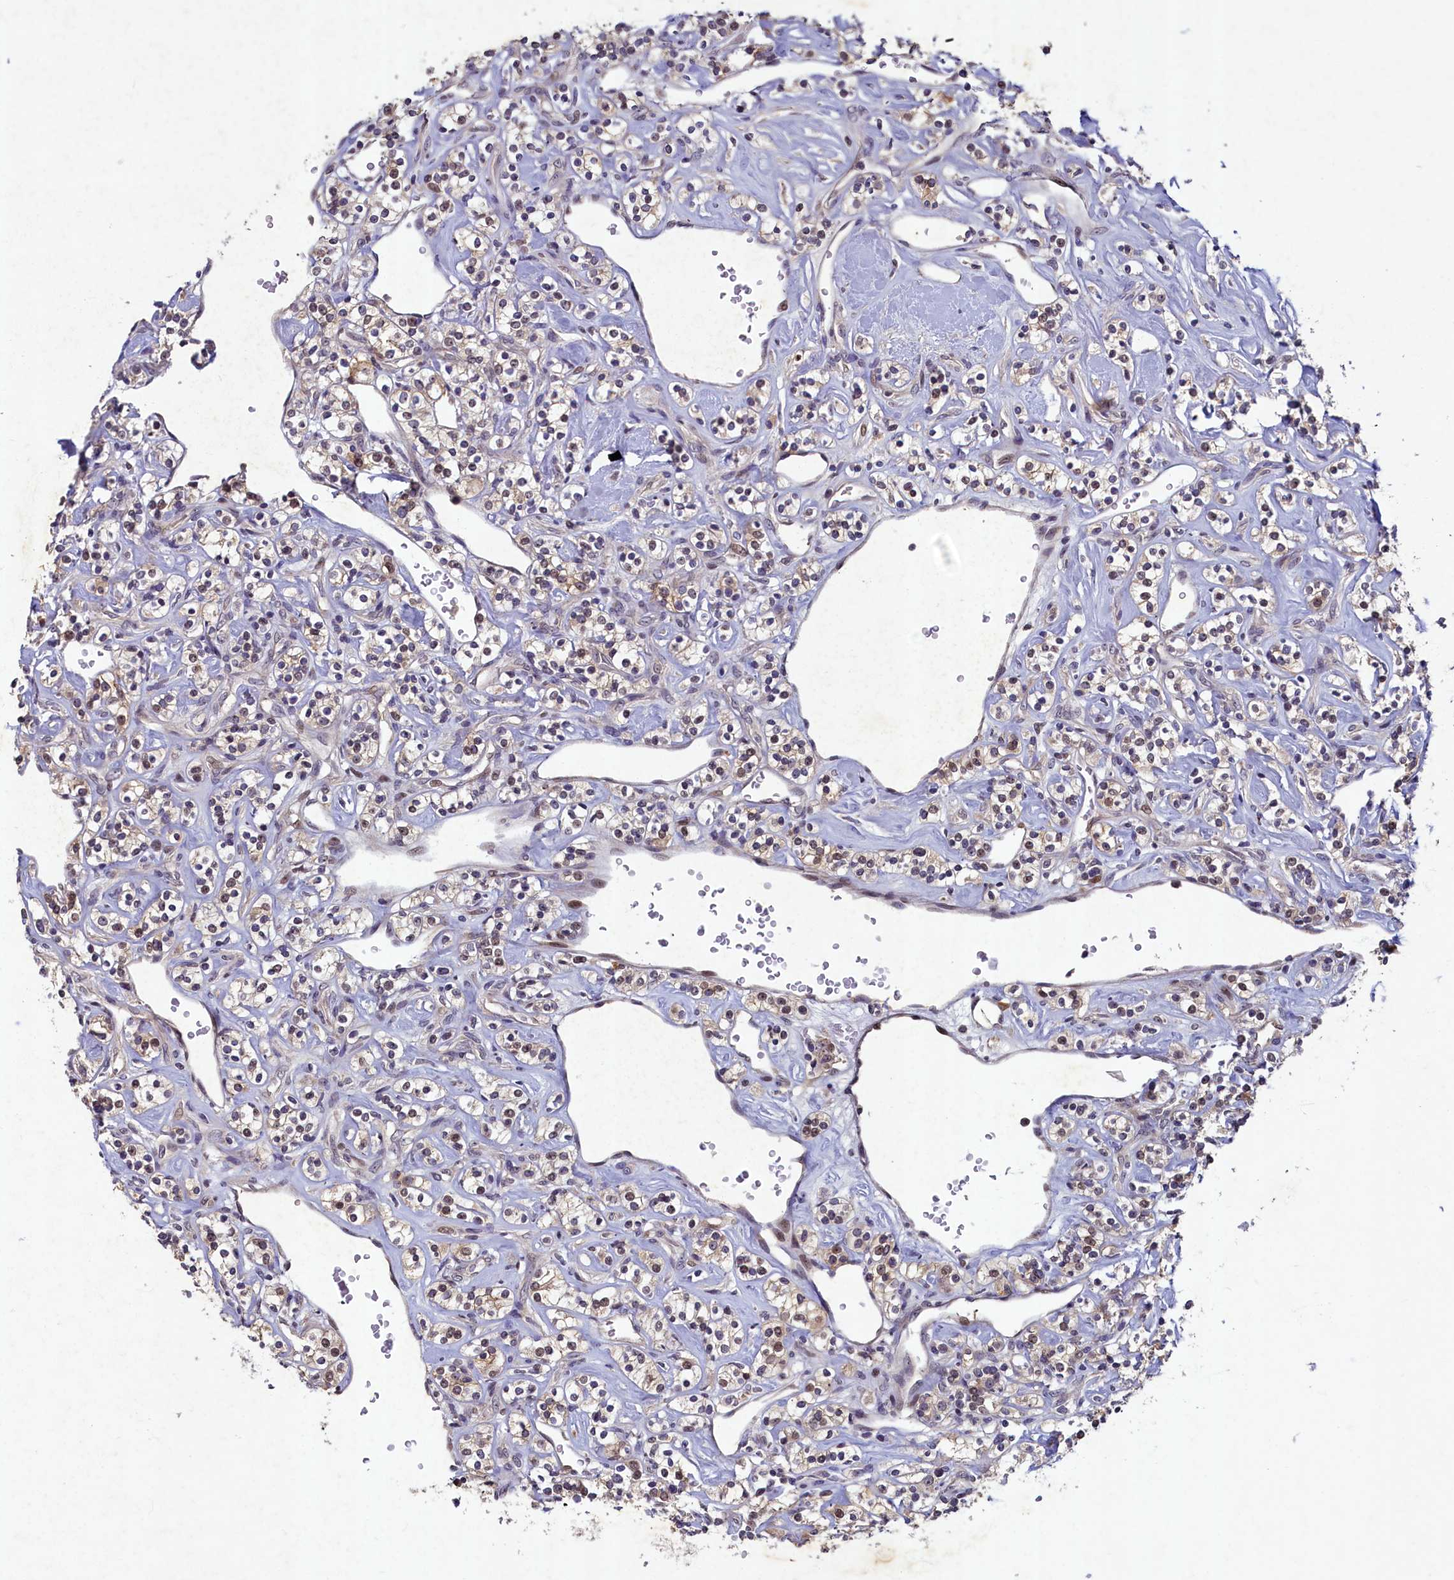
{"staining": {"intensity": "moderate", "quantity": "<25%", "location": "nuclear"}, "tissue": "renal cancer", "cell_type": "Tumor cells", "image_type": "cancer", "snomed": [{"axis": "morphology", "description": "Adenocarcinoma, NOS"}, {"axis": "topography", "description": "Kidney"}], "caption": "An IHC micrograph of neoplastic tissue is shown. Protein staining in brown highlights moderate nuclear positivity in adenocarcinoma (renal) within tumor cells.", "gene": "LATS2", "patient": {"sex": "male", "age": 77}}